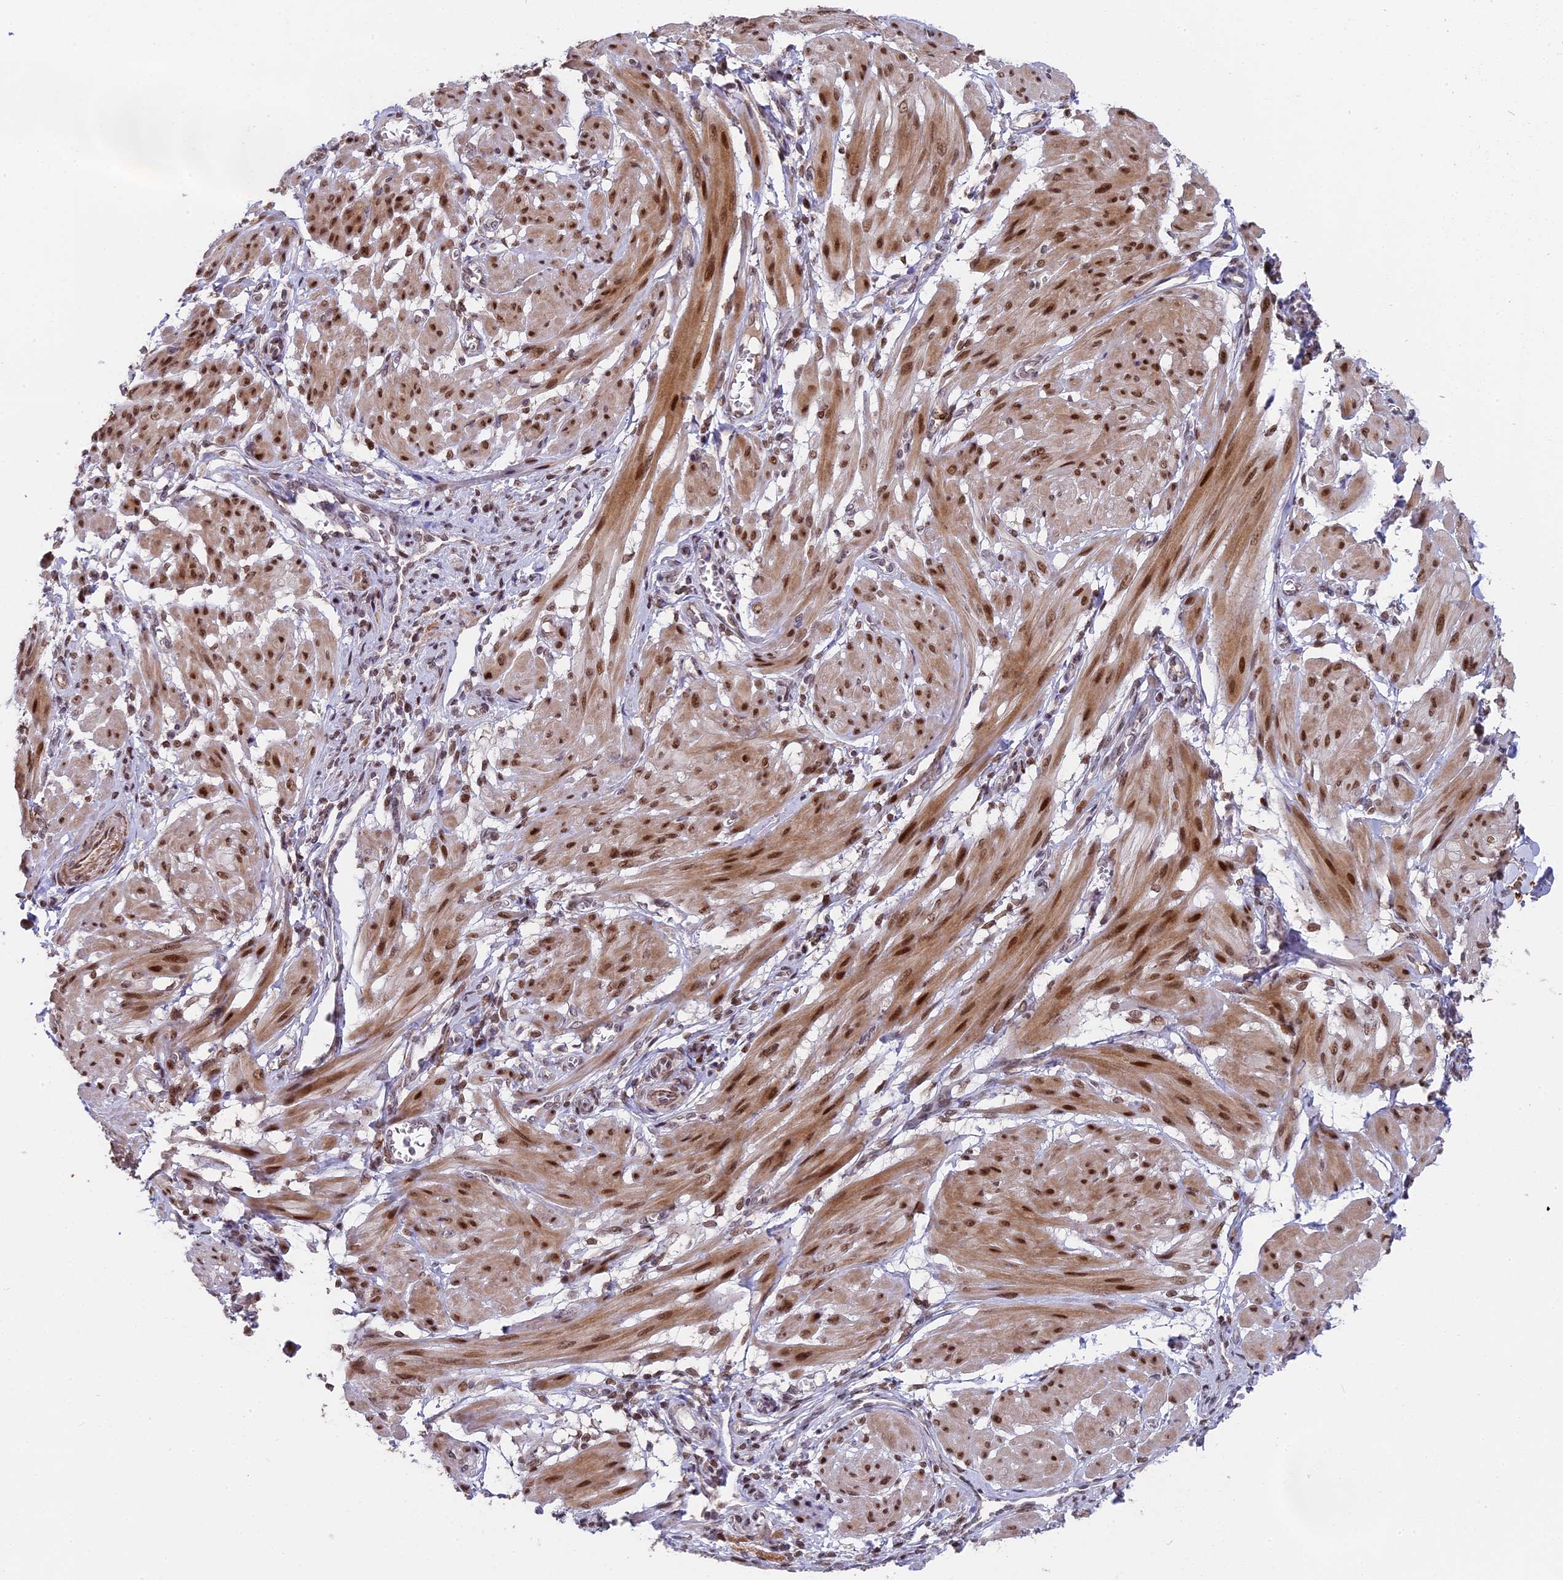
{"staining": {"intensity": "moderate", "quantity": ">75%", "location": "cytoplasmic/membranous,nuclear"}, "tissue": "smooth muscle", "cell_type": "Smooth muscle cells", "image_type": "normal", "snomed": [{"axis": "morphology", "description": "Normal tissue, NOS"}, {"axis": "topography", "description": "Smooth muscle"}], "caption": "Moderate cytoplasmic/membranous,nuclear protein staining is seen in about >75% of smooth muscle cells in smooth muscle.", "gene": "PYGO1", "patient": {"sex": "female", "age": 39}}